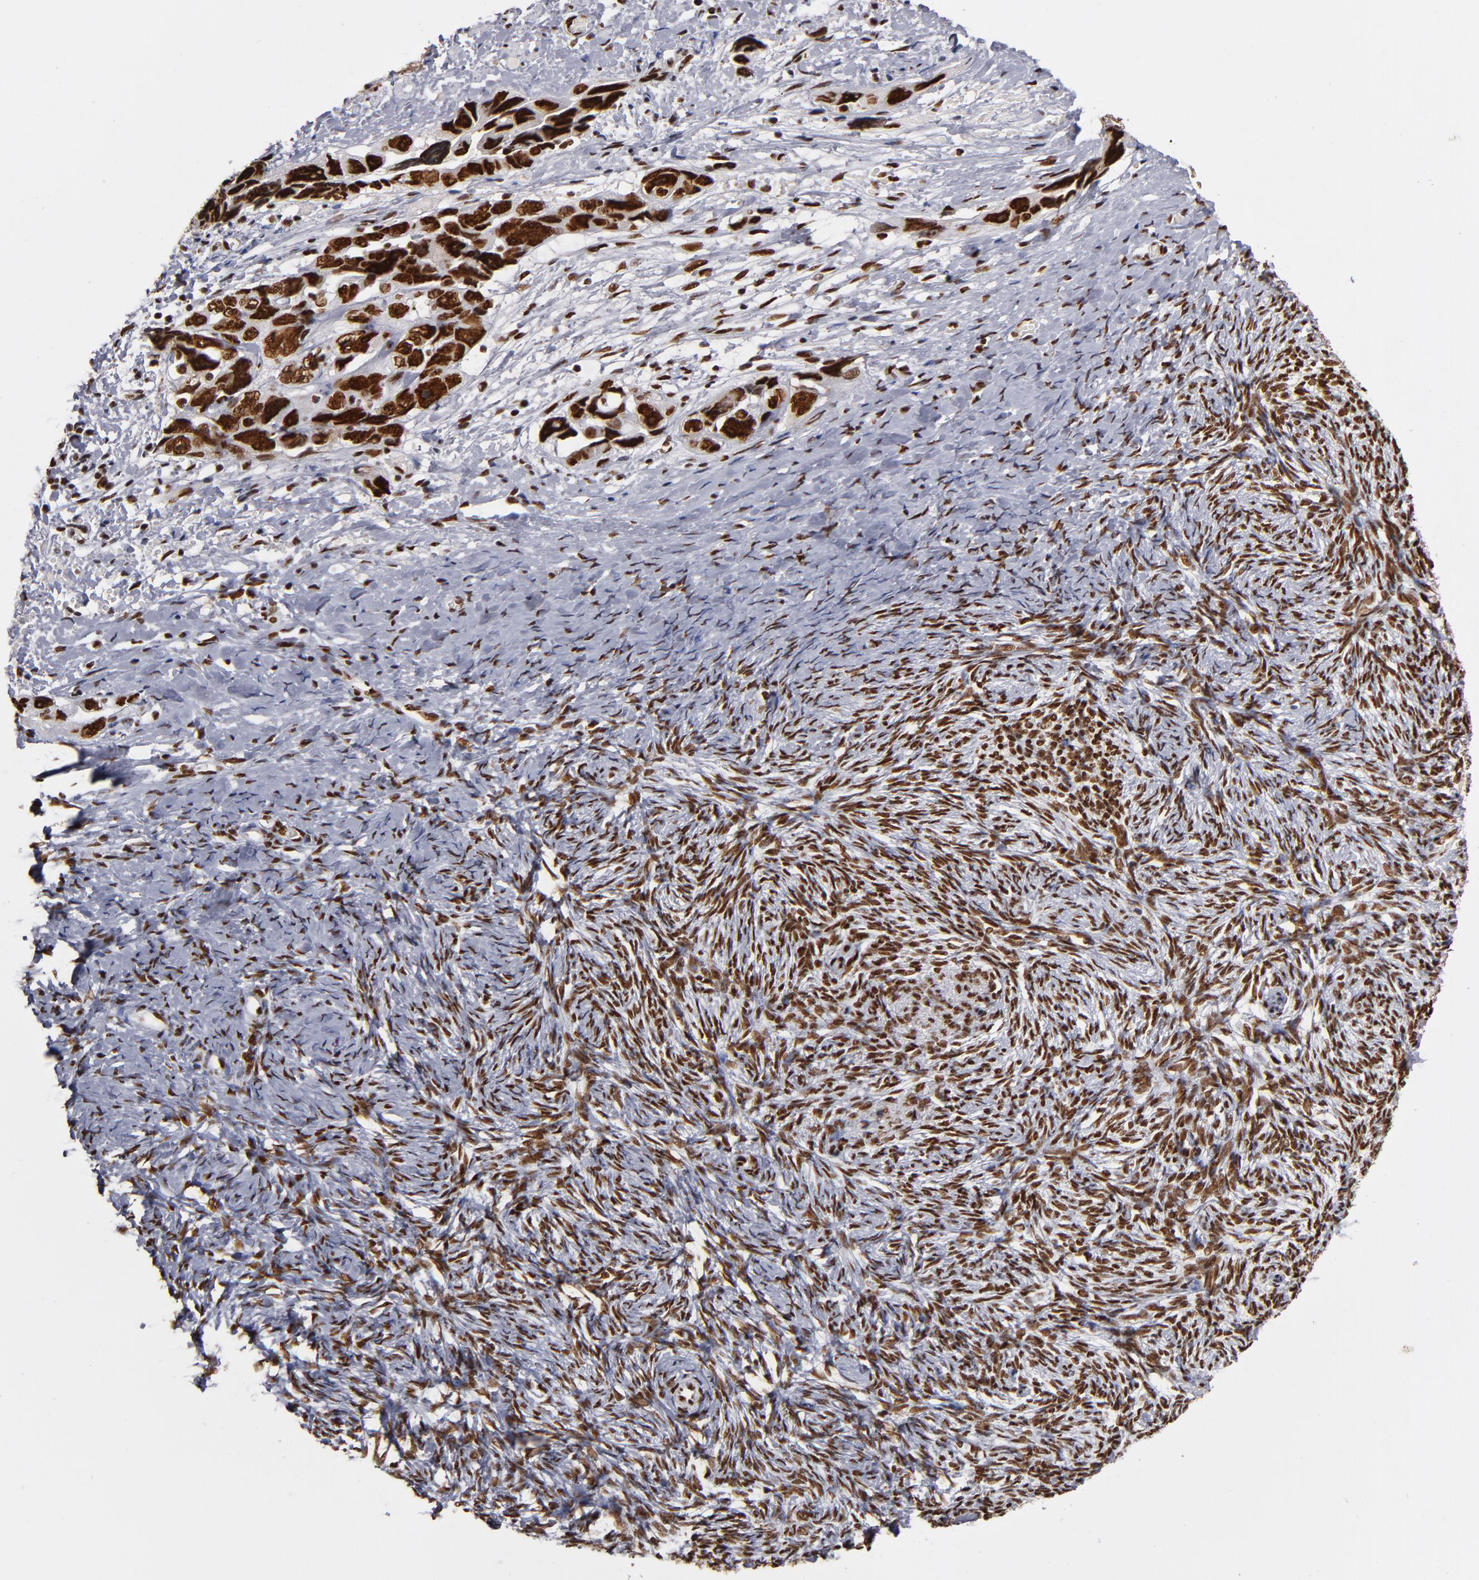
{"staining": {"intensity": "strong", "quantity": ">75%", "location": "nuclear"}, "tissue": "ovarian cancer", "cell_type": "Tumor cells", "image_type": "cancer", "snomed": [{"axis": "morphology", "description": "Normal tissue, NOS"}, {"axis": "morphology", "description": "Cystadenocarcinoma, serous, NOS"}, {"axis": "topography", "description": "Ovary"}], "caption": "This micrograph displays ovarian cancer stained with immunohistochemistry to label a protein in brown. The nuclear of tumor cells show strong positivity for the protein. Nuclei are counter-stained blue.", "gene": "MRE11", "patient": {"sex": "female", "age": 62}}